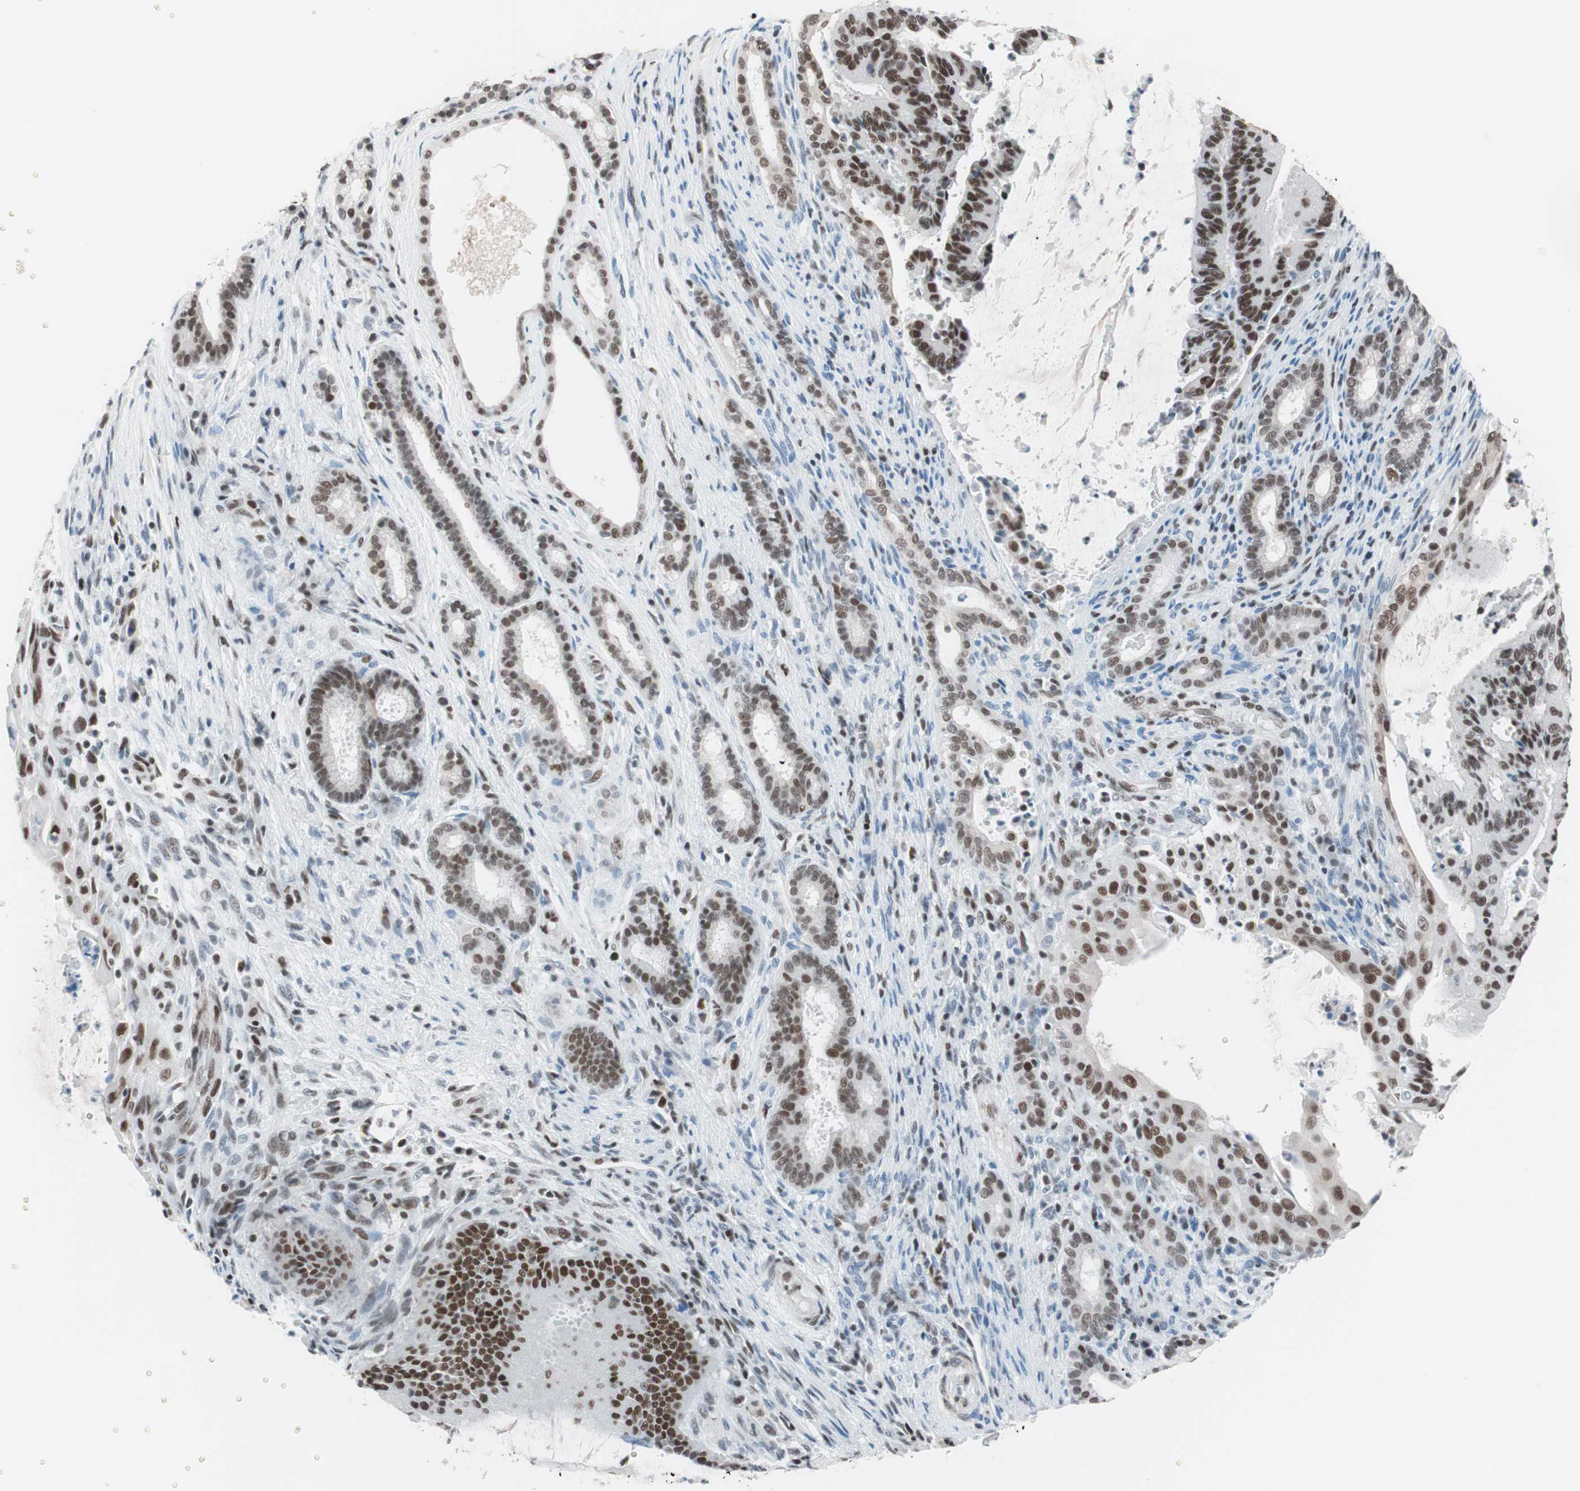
{"staining": {"intensity": "strong", "quantity": ">75%", "location": "nuclear"}, "tissue": "liver cancer", "cell_type": "Tumor cells", "image_type": "cancer", "snomed": [{"axis": "morphology", "description": "Cholangiocarcinoma"}, {"axis": "topography", "description": "Liver"}], "caption": "The photomicrograph exhibits a brown stain indicating the presence of a protein in the nuclear of tumor cells in liver cancer (cholangiocarcinoma).", "gene": "ARID1A", "patient": {"sex": "female", "age": 73}}